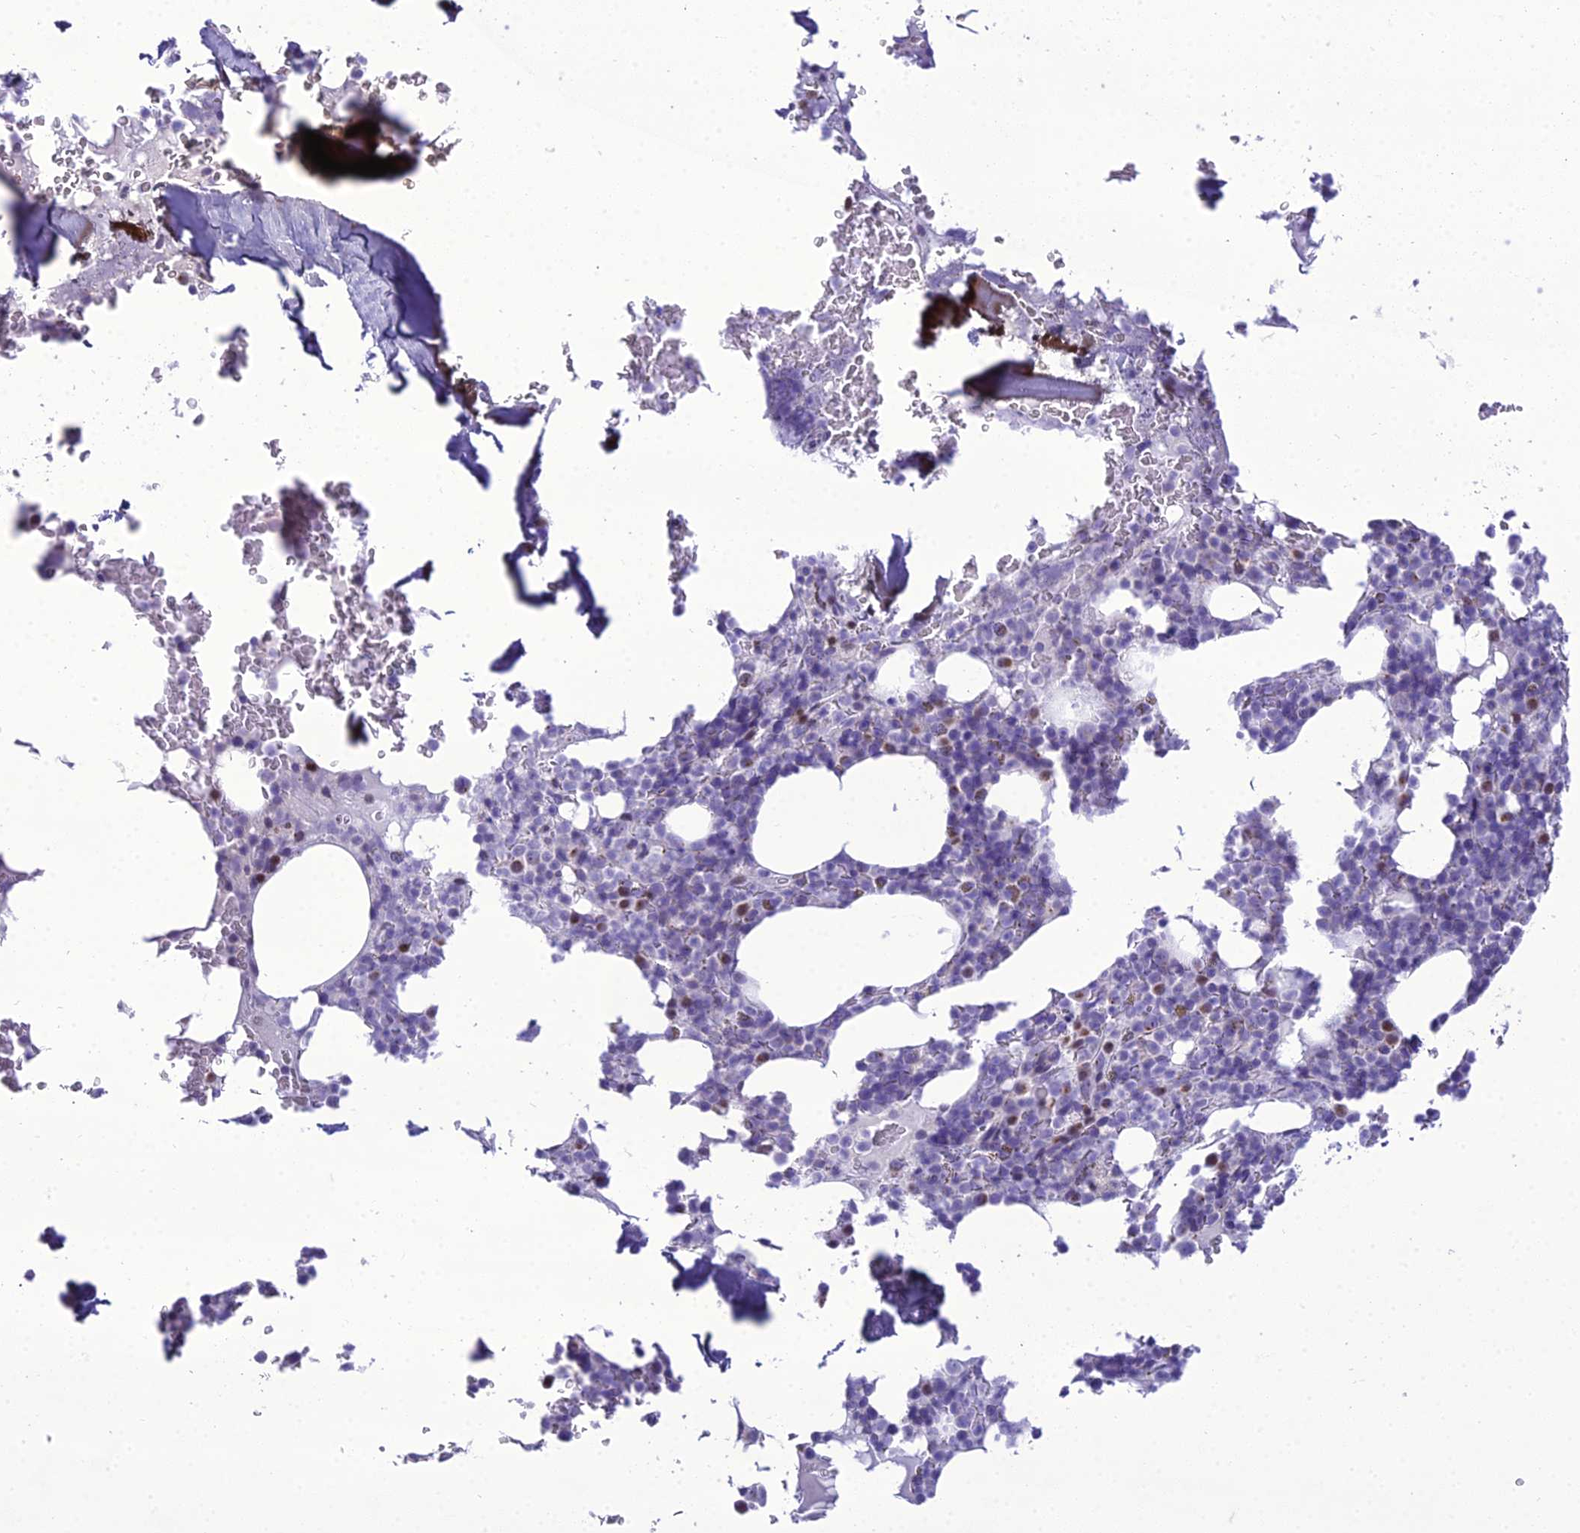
{"staining": {"intensity": "weak", "quantity": "<25%", "location": "cytoplasmic/membranous"}, "tissue": "bone marrow", "cell_type": "Hematopoietic cells", "image_type": "normal", "snomed": [{"axis": "morphology", "description": "Normal tissue, NOS"}, {"axis": "topography", "description": "Bone marrow"}], "caption": "Immunohistochemical staining of benign bone marrow displays no significant expression in hematopoietic cells. The staining was performed using DAB to visualize the protein expression in brown, while the nuclei were stained in blue with hematoxylin (Magnification: 20x).", "gene": "B9D2", "patient": {"sex": "male", "age": 58}}